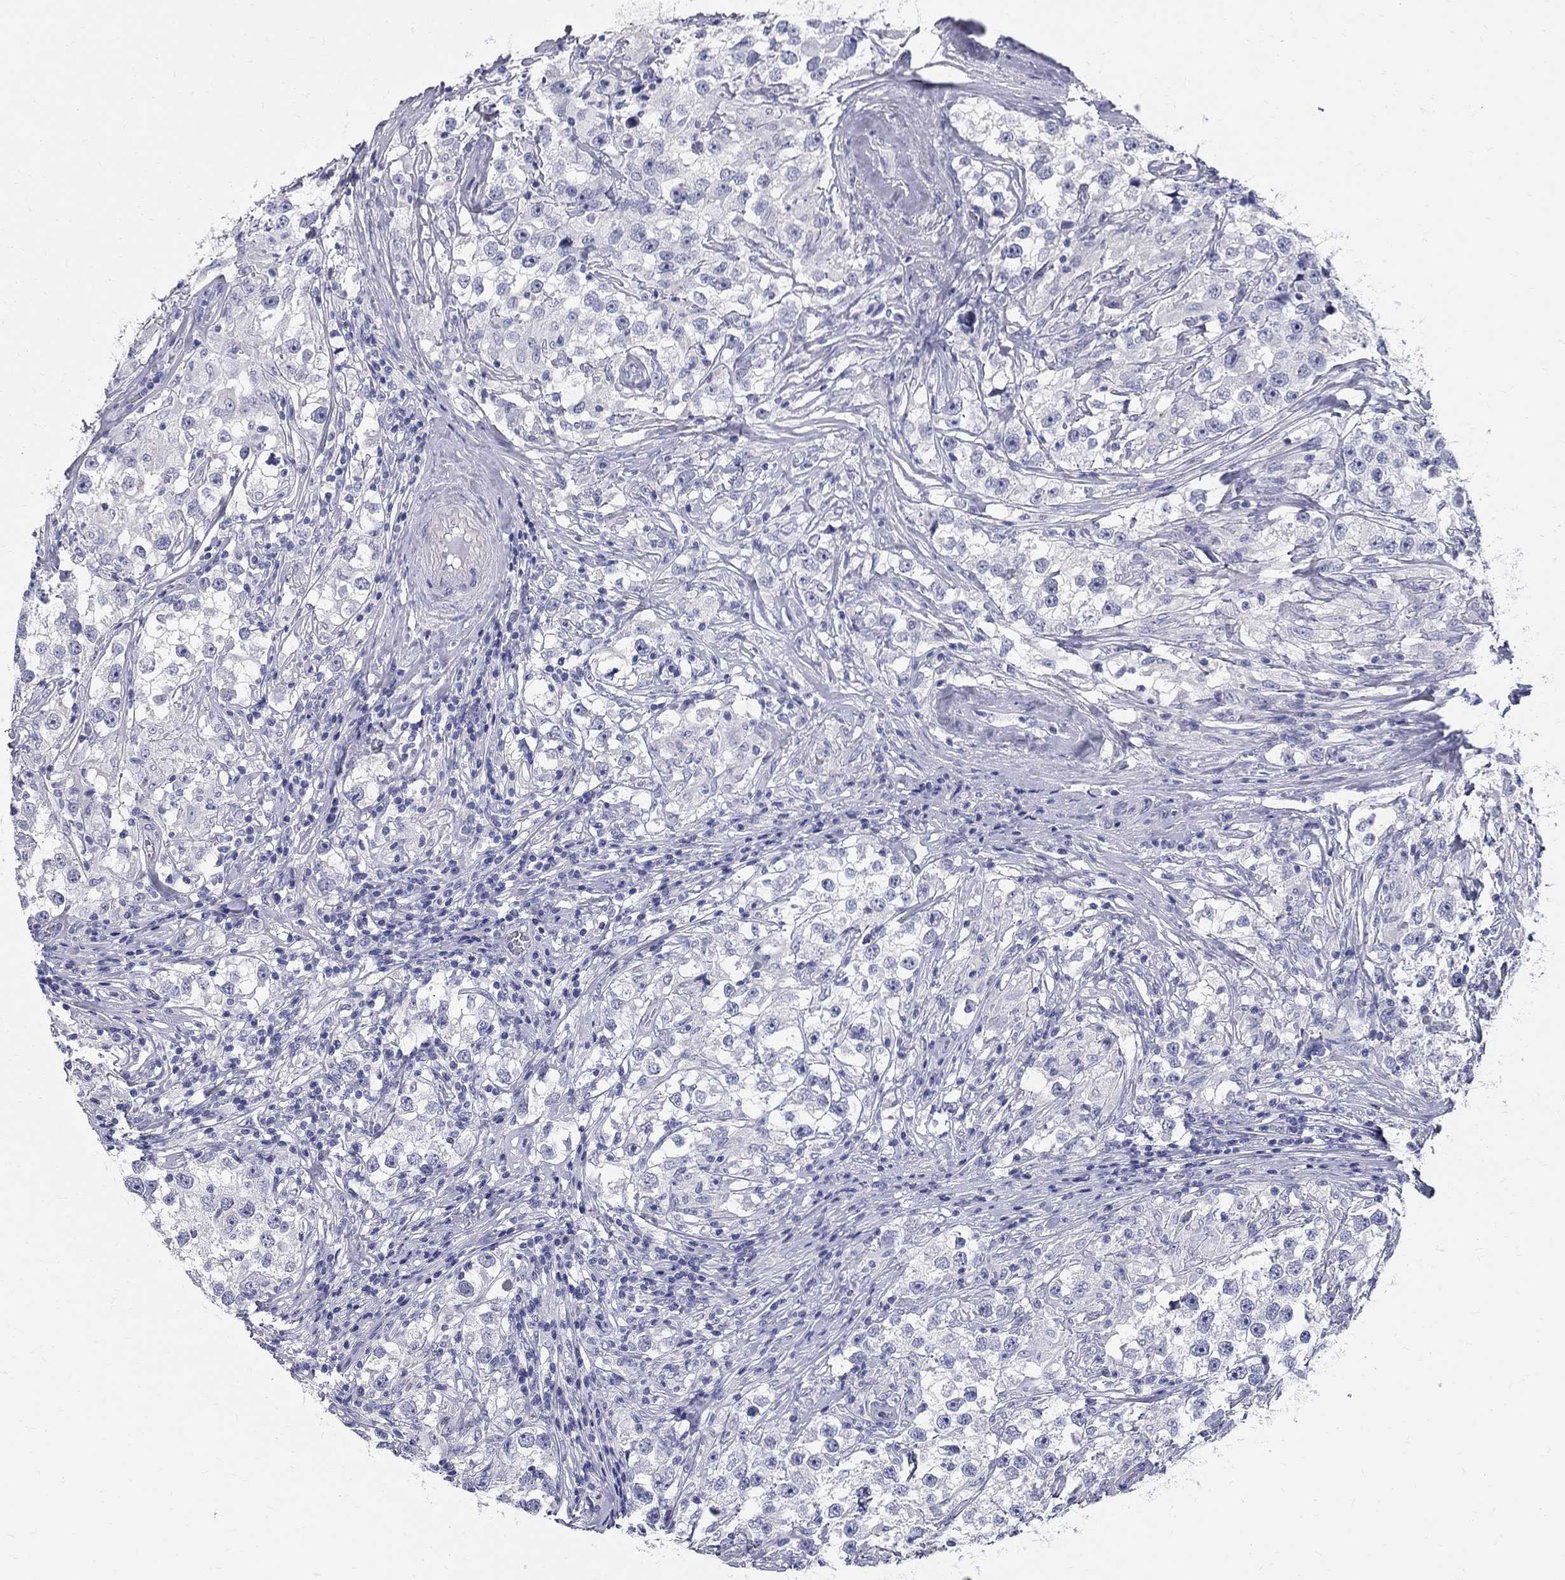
{"staining": {"intensity": "negative", "quantity": "none", "location": "none"}, "tissue": "testis cancer", "cell_type": "Tumor cells", "image_type": "cancer", "snomed": [{"axis": "morphology", "description": "Seminoma, NOS"}, {"axis": "topography", "description": "Testis"}], "caption": "Tumor cells are negative for brown protein staining in testis cancer.", "gene": "TGM4", "patient": {"sex": "male", "age": 46}}